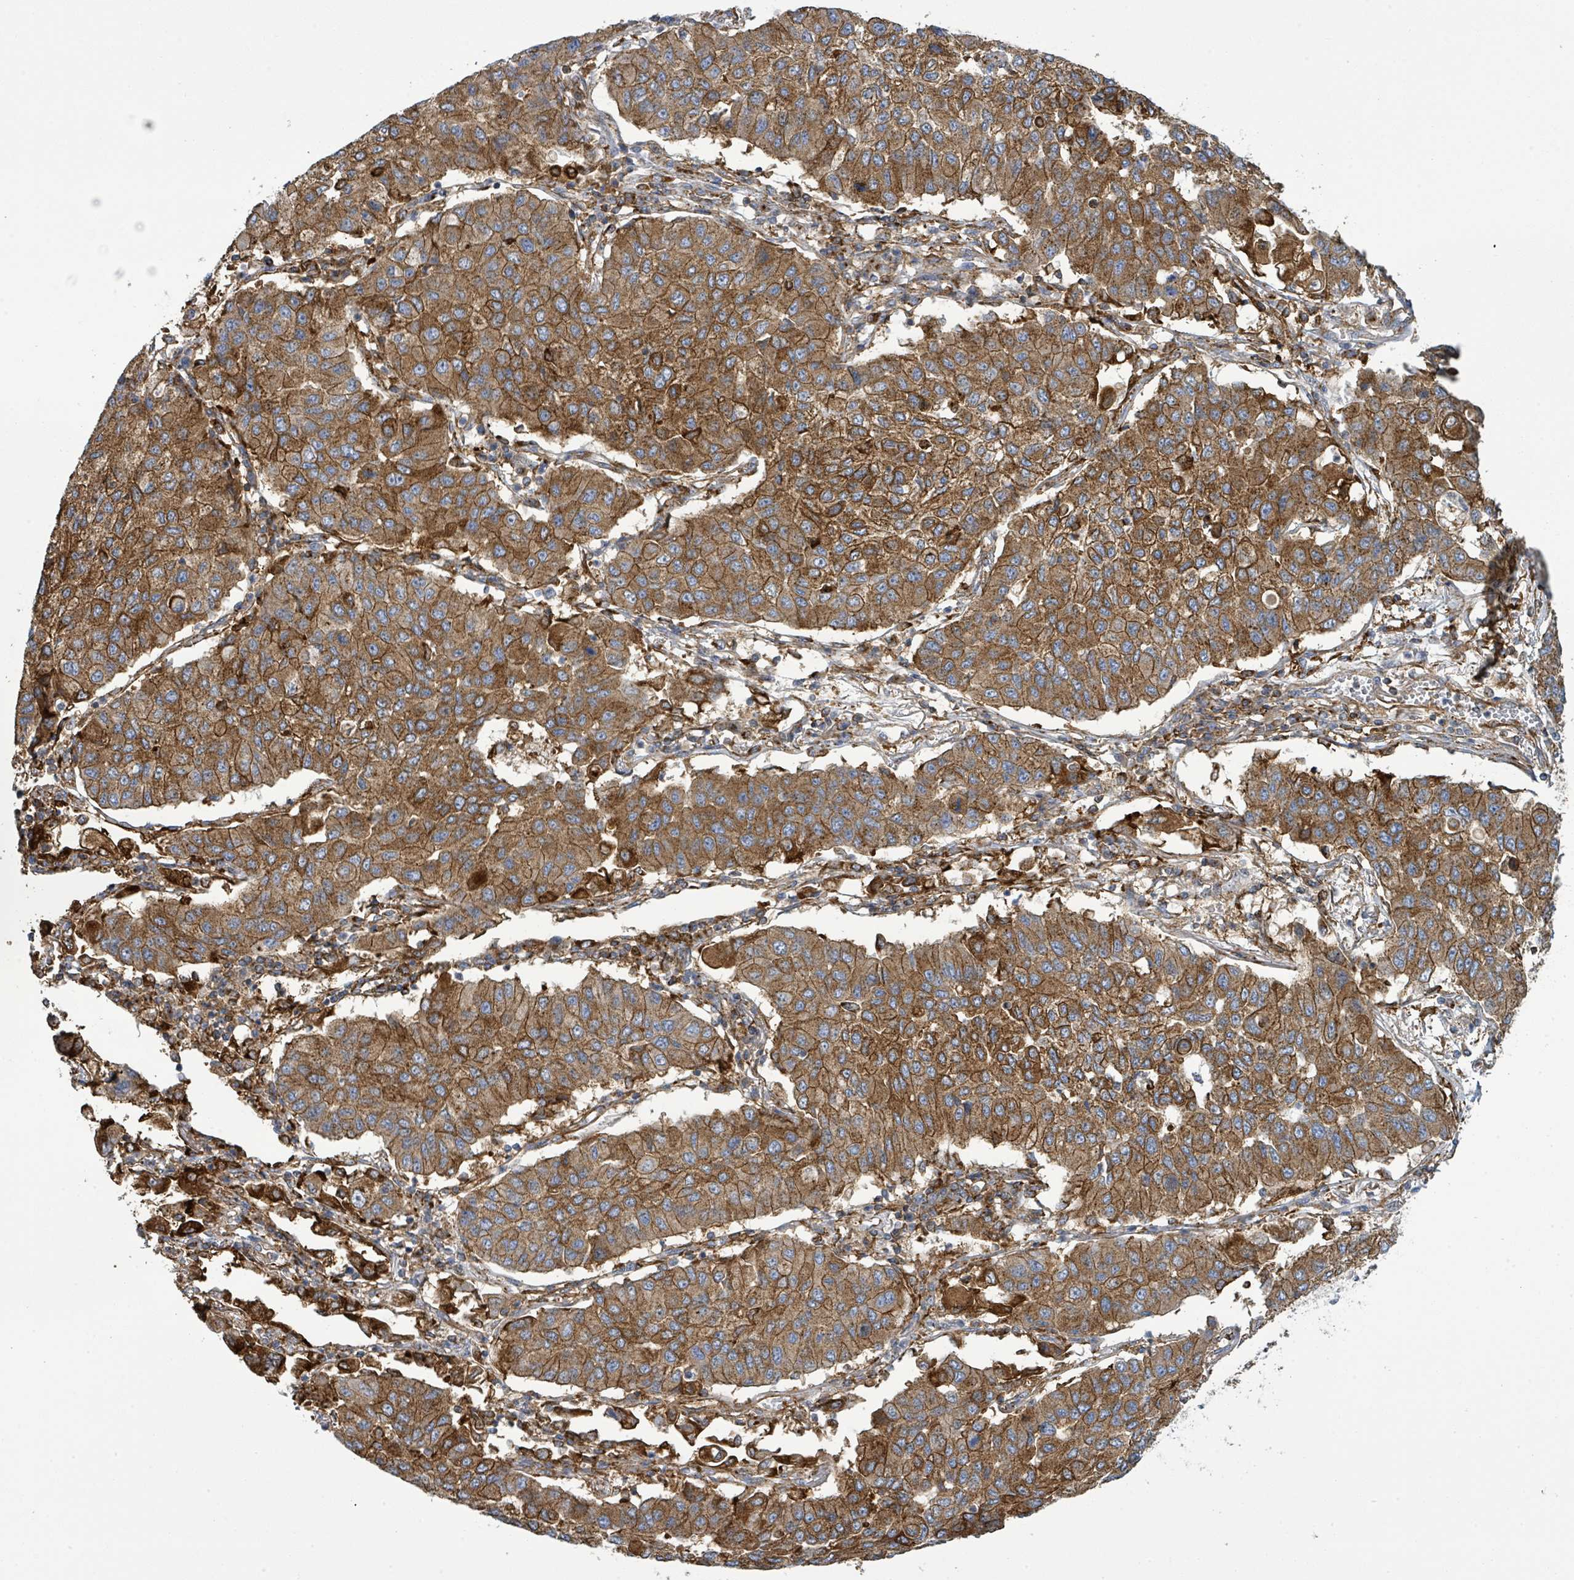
{"staining": {"intensity": "moderate", "quantity": ">75%", "location": "cytoplasmic/membranous"}, "tissue": "lung cancer", "cell_type": "Tumor cells", "image_type": "cancer", "snomed": [{"axis": "morphology", "description": "Squamous cell carcinoma, NOS"}, {"axis": "topography", "description": "Lung"}], "caption": "Squamous cell carcinoma (lung) stained with a brown dye exhibits moderate cytoplasmic/membranous positive positivity in approximately >75% of tumor cells.", "gene": "EGFL7", "patient": {"sex": "male", "age": 74}}